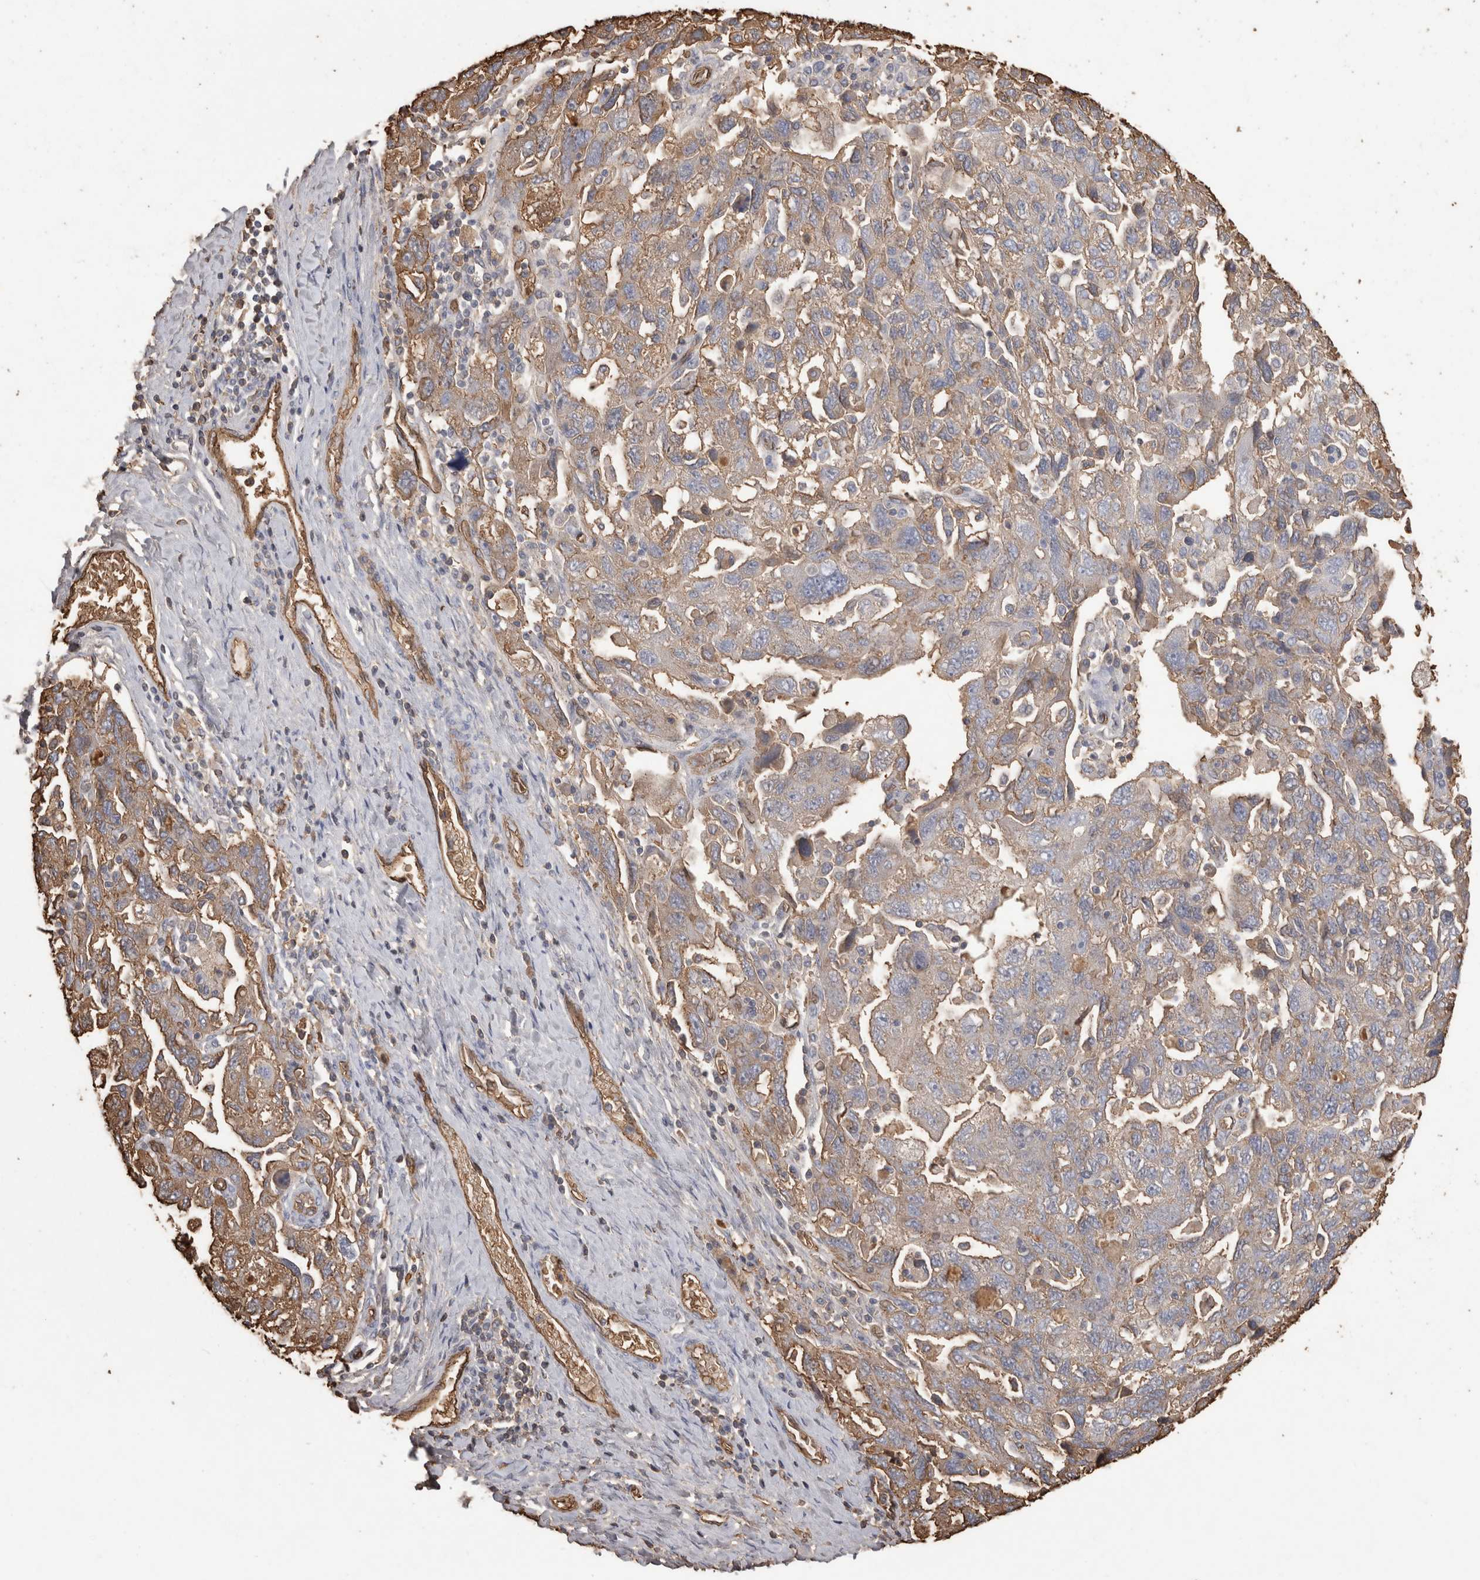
{"staining": {"intensity": "weak", "quantity": ">75%", "location": "cytoplasmic/membranous"}, "tissue": "ovarian cancer", "cell_type": "Tumor cells", "image_type": "cancer", "snomed": [{"axis": "morphology", "description": "Carcinoma, NOS"}, {"axis": "morphology", "description": "Cystadenocarcinoma, serous, NOS"}, {"axis": "topography", "description": "Ovary"}], "caption": "Ovarian serous cystadenocarcinoma stained for a protein (brown) displays weak cytoplasmic/membranous positive positivity in approximately >75% of tumor cells.", "gene": "IL17RC", "patient": {"sex": "female", "age": 69}}